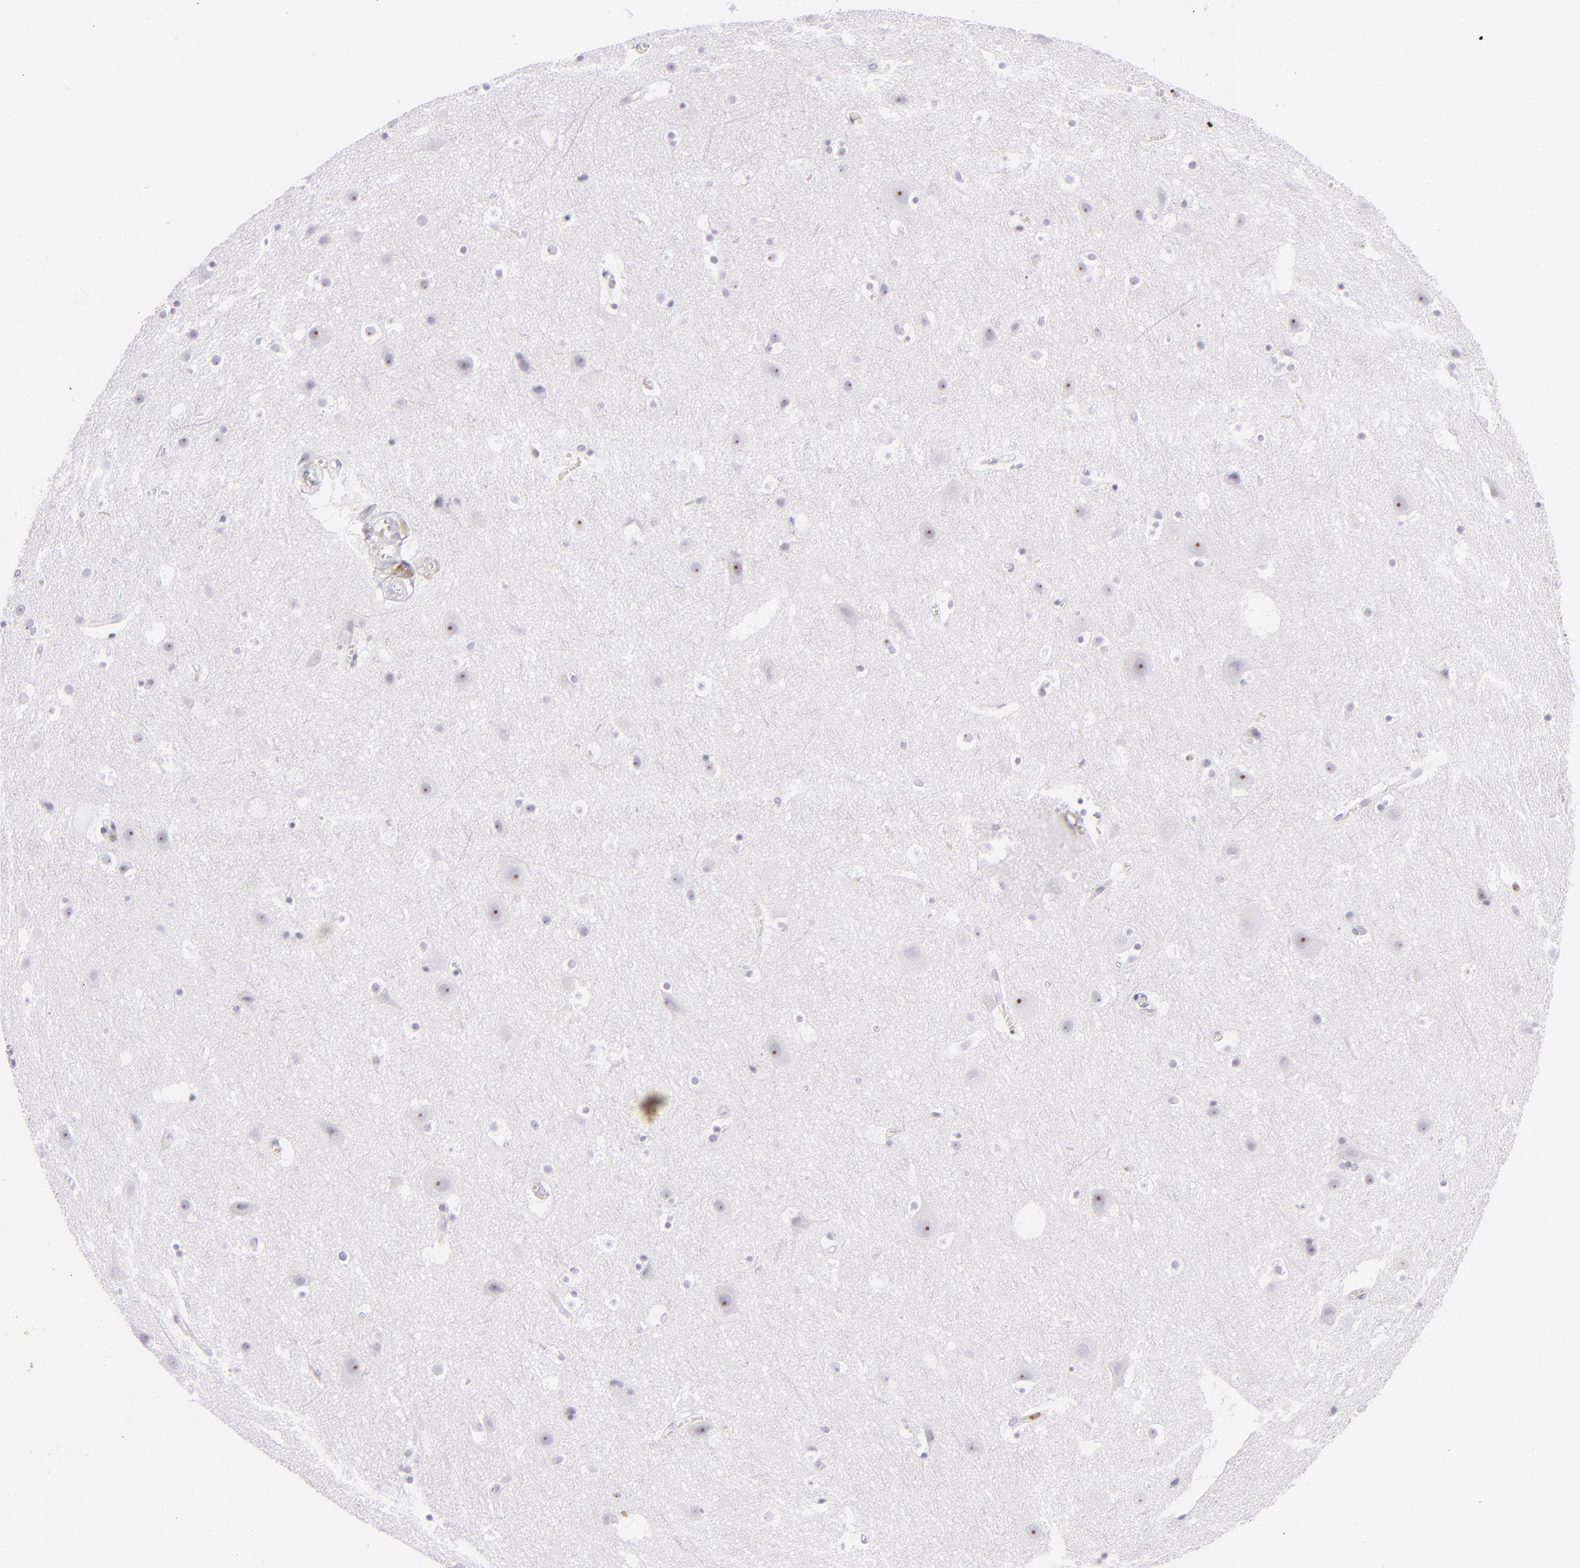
{"staining": {"intensity": "negative", "quantity": "none", "location": "none"}, "tissue": "cerebral cortex", "cell_type": "Endothelial cells", "image_type": "normal", "snomed": [{"axis": "morphology", "description": "Normal tissue, NOS"}, {"axis": "topography", "description": "Cerebral cortex"}], "caption": "A high-resolution photomicrograph shows IHC staining of benign cerebral cortex, which reveals no significant staining in endothelial cells.", "gene": "CD7", "patient": {"sex": "male", "age": 45}}